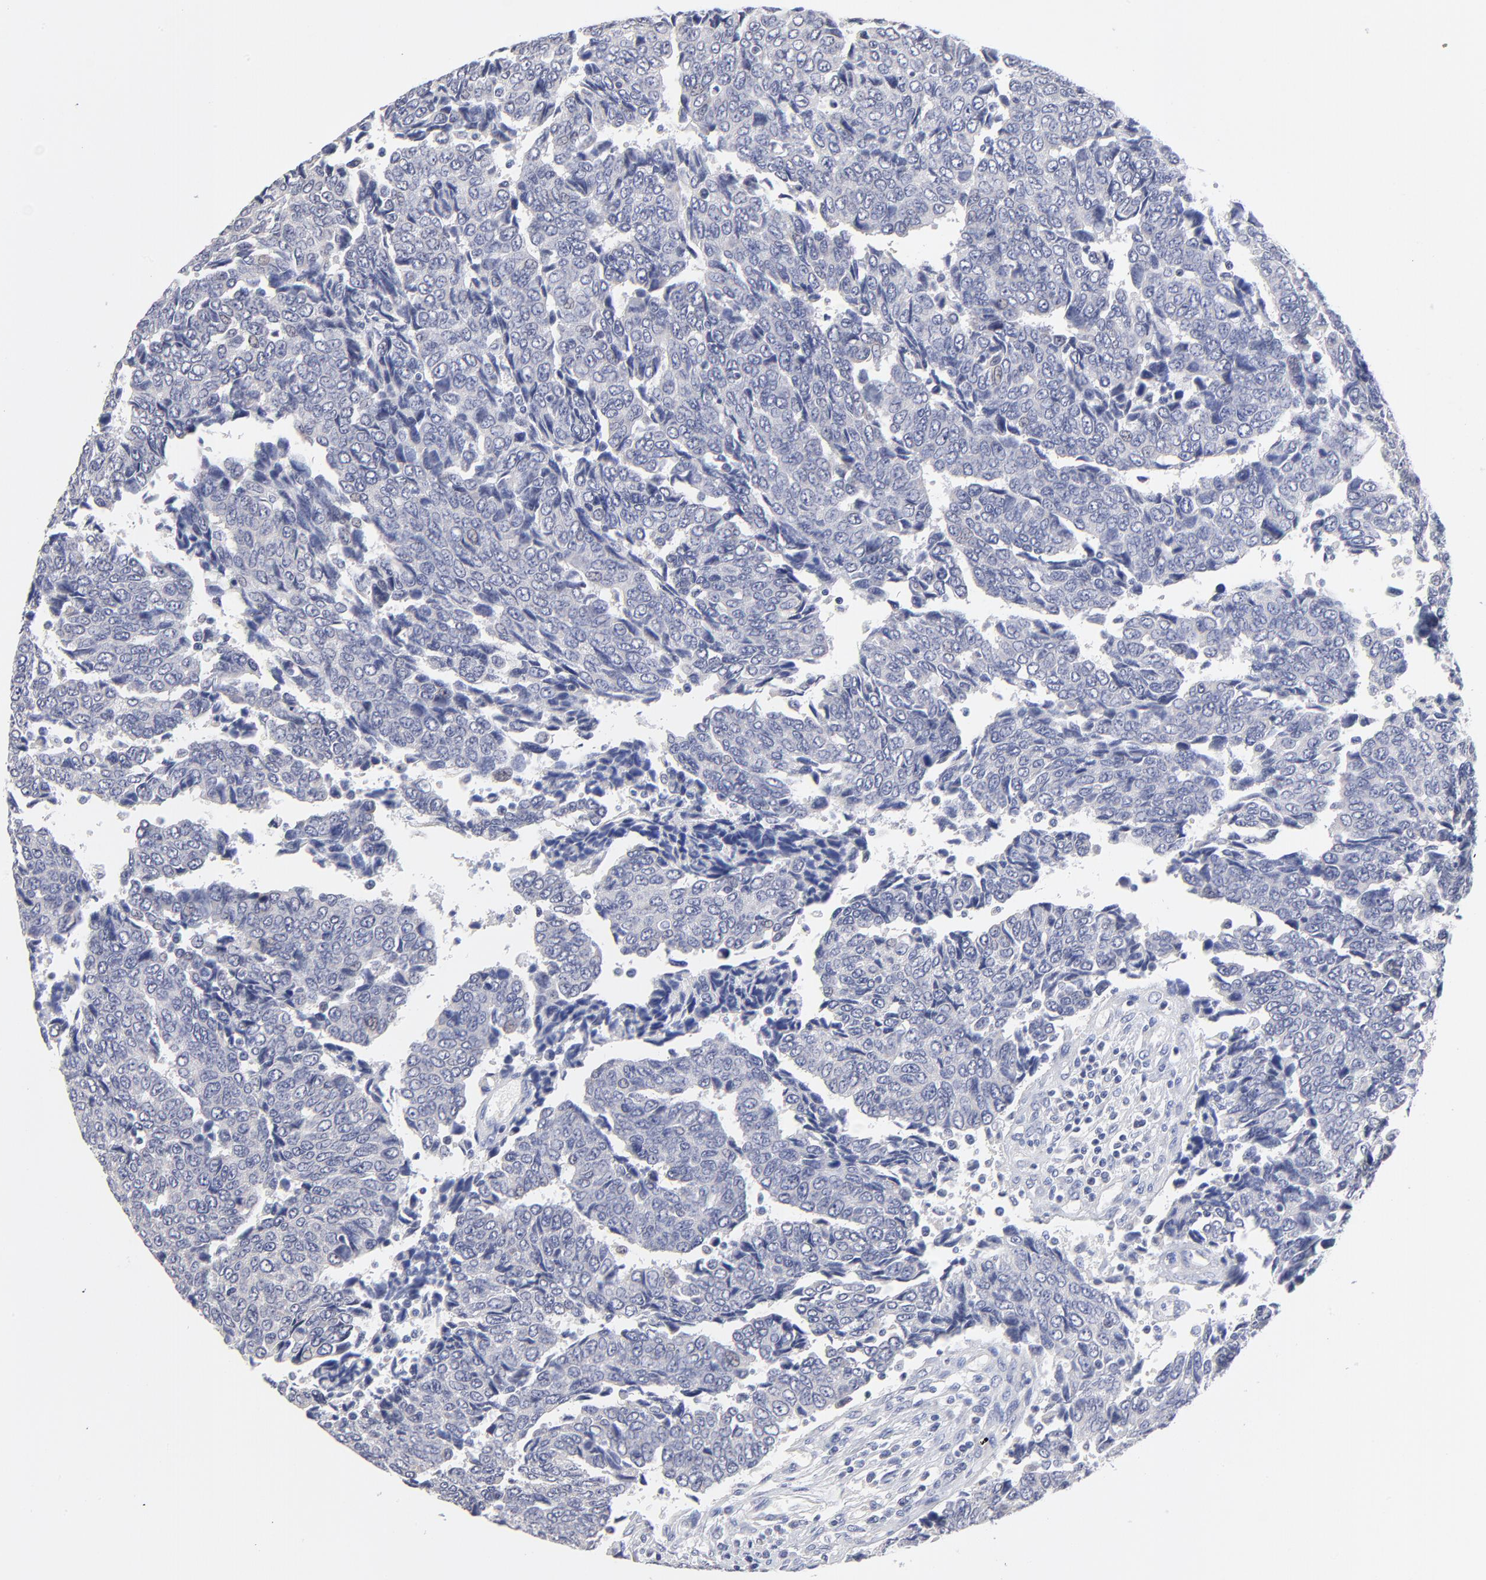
{"staining": {"intensity": "negative", "quantity": "none", "location": "none"}, "tissue": "urothelial cancer", "cell_type": "Tumor cells", "image_type": "cancer", "snomed": [{"axis": "morphology", "description": "Urothelial carcinoma, High grade"}, {"axis": "topography", "description": "Urinary bladder"}], "caption": "High power microscopy image of an IHC image of high-grade urothelial carcinoma, revealing no significant expression in tumor cells.", "gene": "FBXO8", "patient": {"sex": "male", "age": 86}}